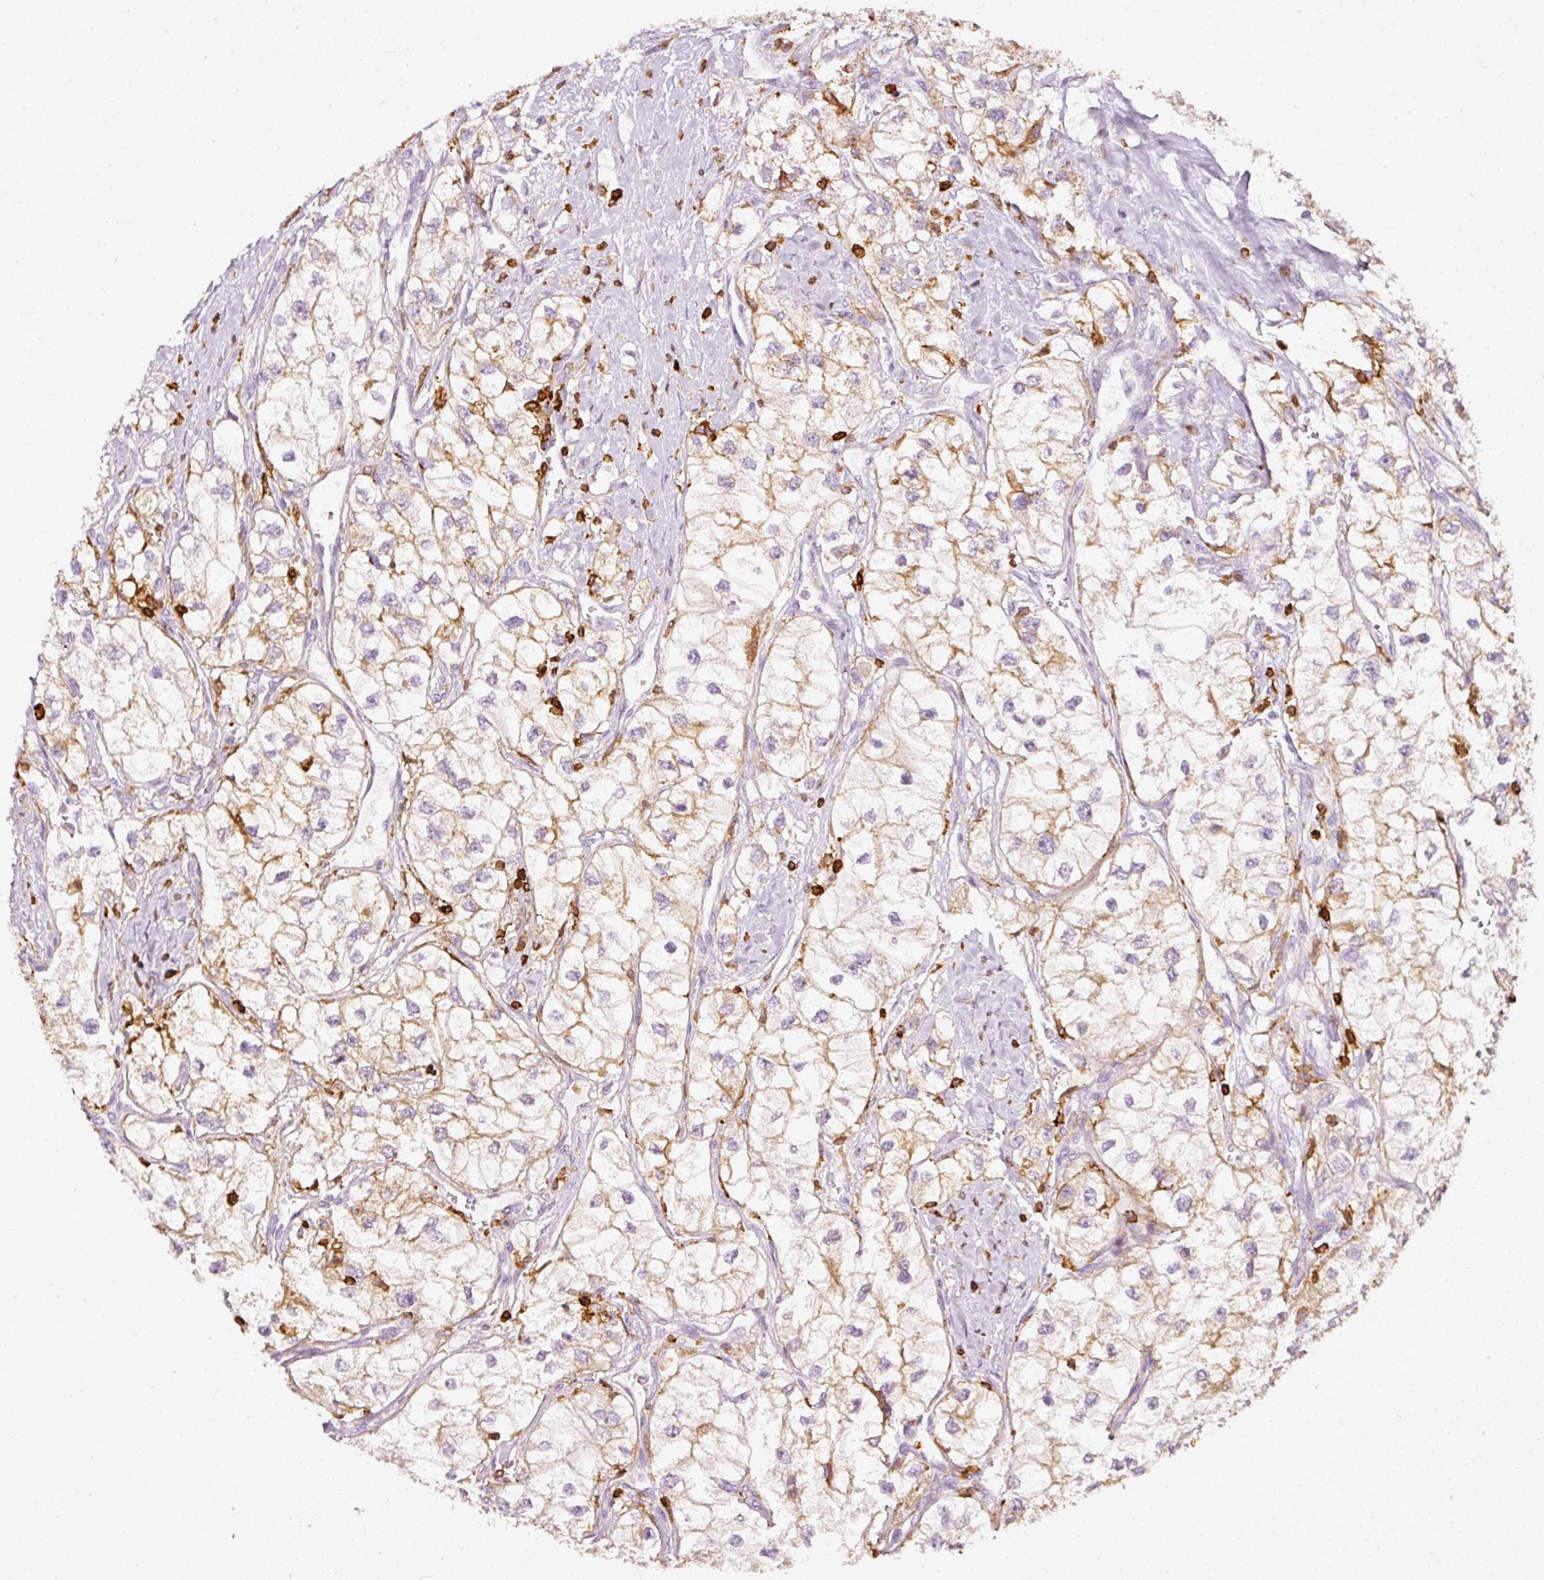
{"staining": {"intensity": "moderate", "quantity": "25%-75%", "location": "cytoplasmic/membranous"}, "tissue": "renal cancer", "cell_type": "Tumor cells", "image_type": "cancer", "snomed": [{"axis": "morphology", "description": "Adenocarcinoma, NOS"}, {"axis": "topography", "description": "Kidney"}], "caption": "Immunohistochemical staining of renal cancer (adenocarcinoma) demonstrates medium levels of moderate cytoplasmic/membranous staining in about 25%-75% of tumor cells. The staining was performed using DAB to visualize the protein expression in brown, while the nuclei were stained in blue with hematoxylin (Magnification: 20x).", "gene": "EVL", "patient": {"sex": "male", "age": 59}}